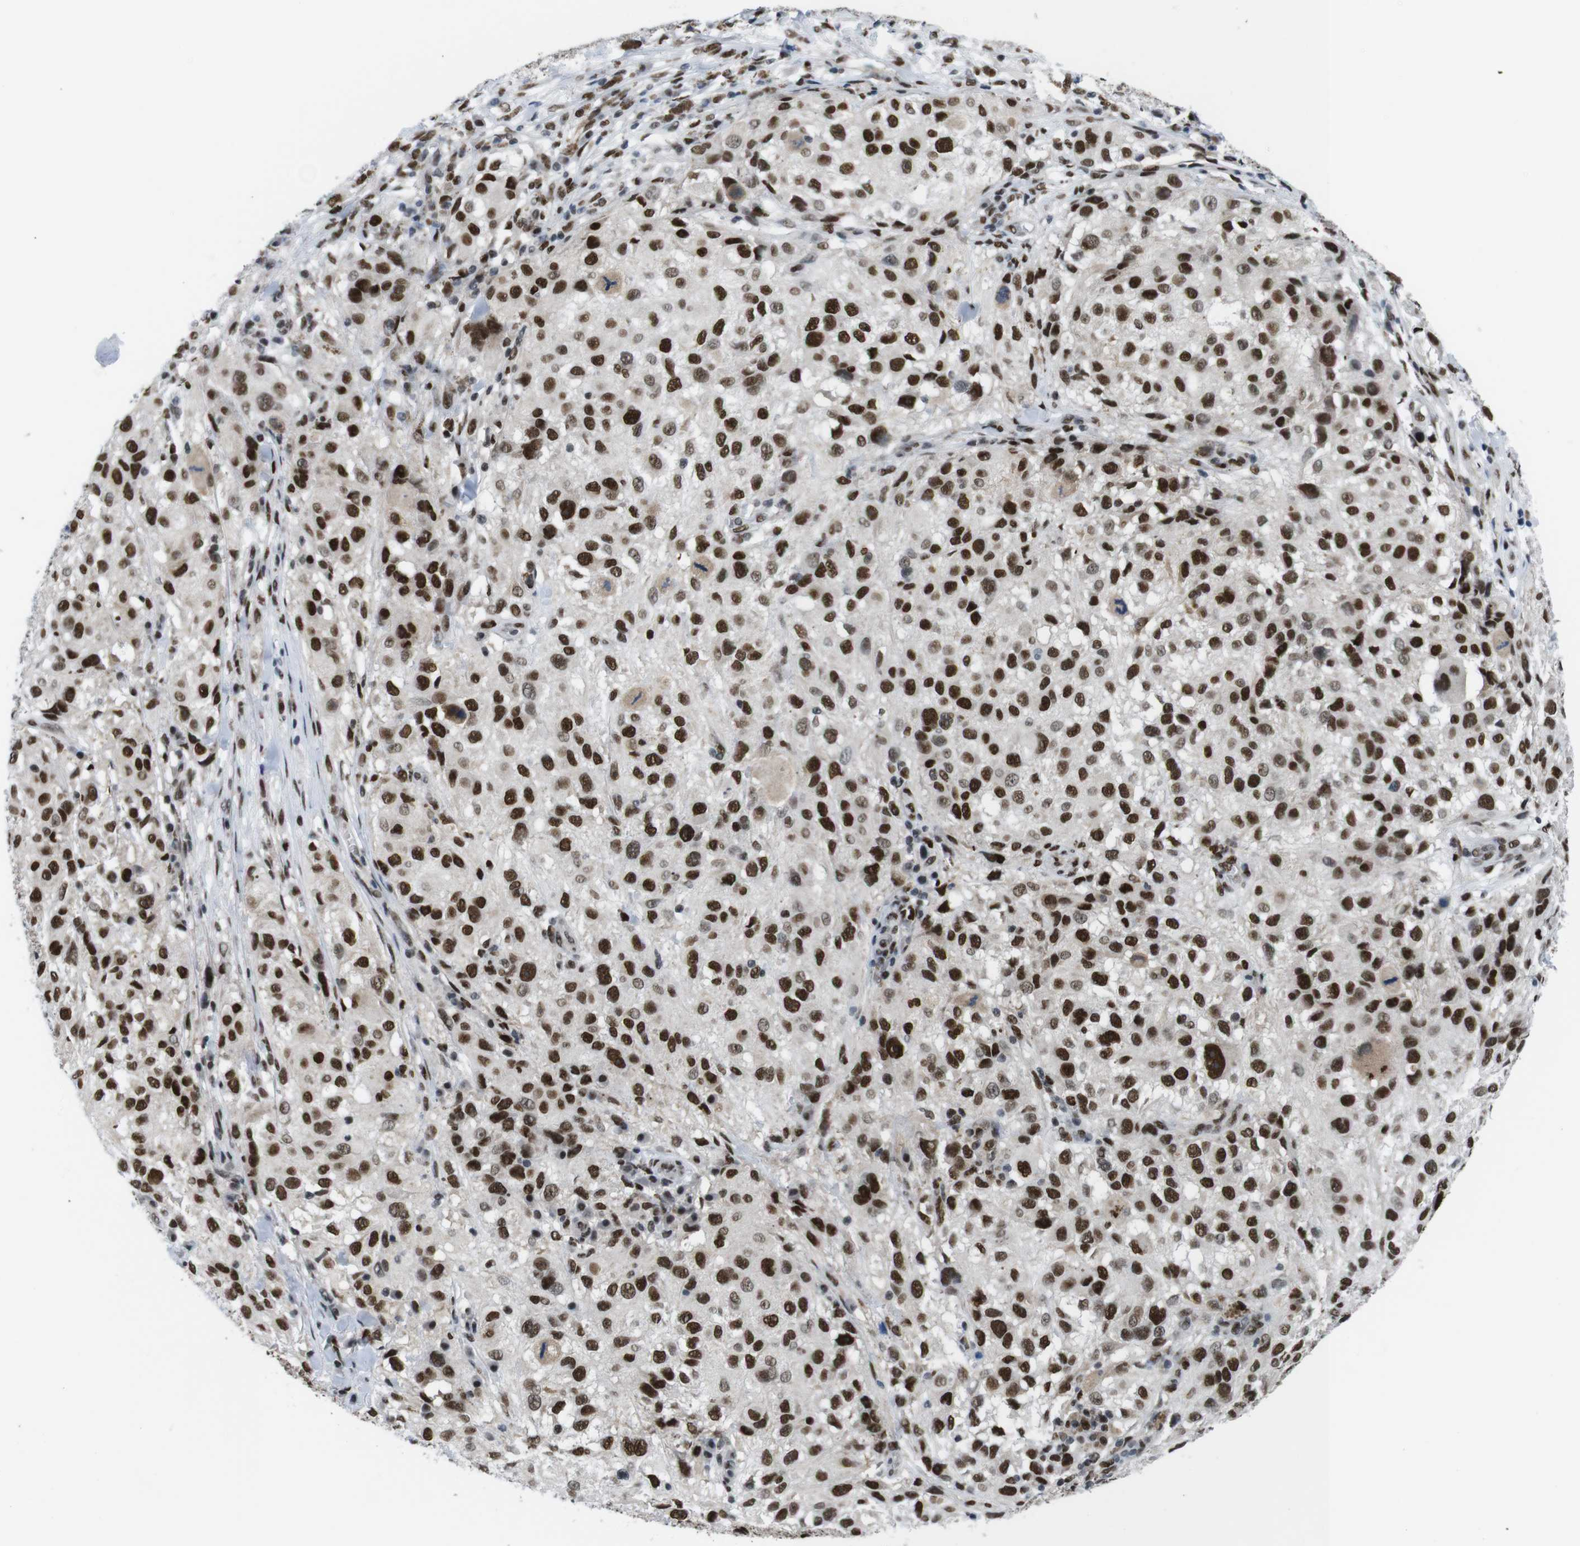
{"staining": {"intensity": "strong", "quantity": ">75%", "location": "nuclear"}, "tissue": "melanoma", "cell_type": "Tumor cells", "image_type": "cancer", "snomed": [{"axis": "morphology", "description": "Necrosis, NOS"}, {"axis": "morphology", "description": "Malignant melanoma, NOS"}, {"axis": "topography", "description": "Skin"}], "caption": "Strong nuclear positivity for a protein is seen in approximately >75% of tumor cells of malignant melanoma using immunohistochemistry (IHC).", "gene": "PSME3", "patient": {"sex": "female", "age": 87}}